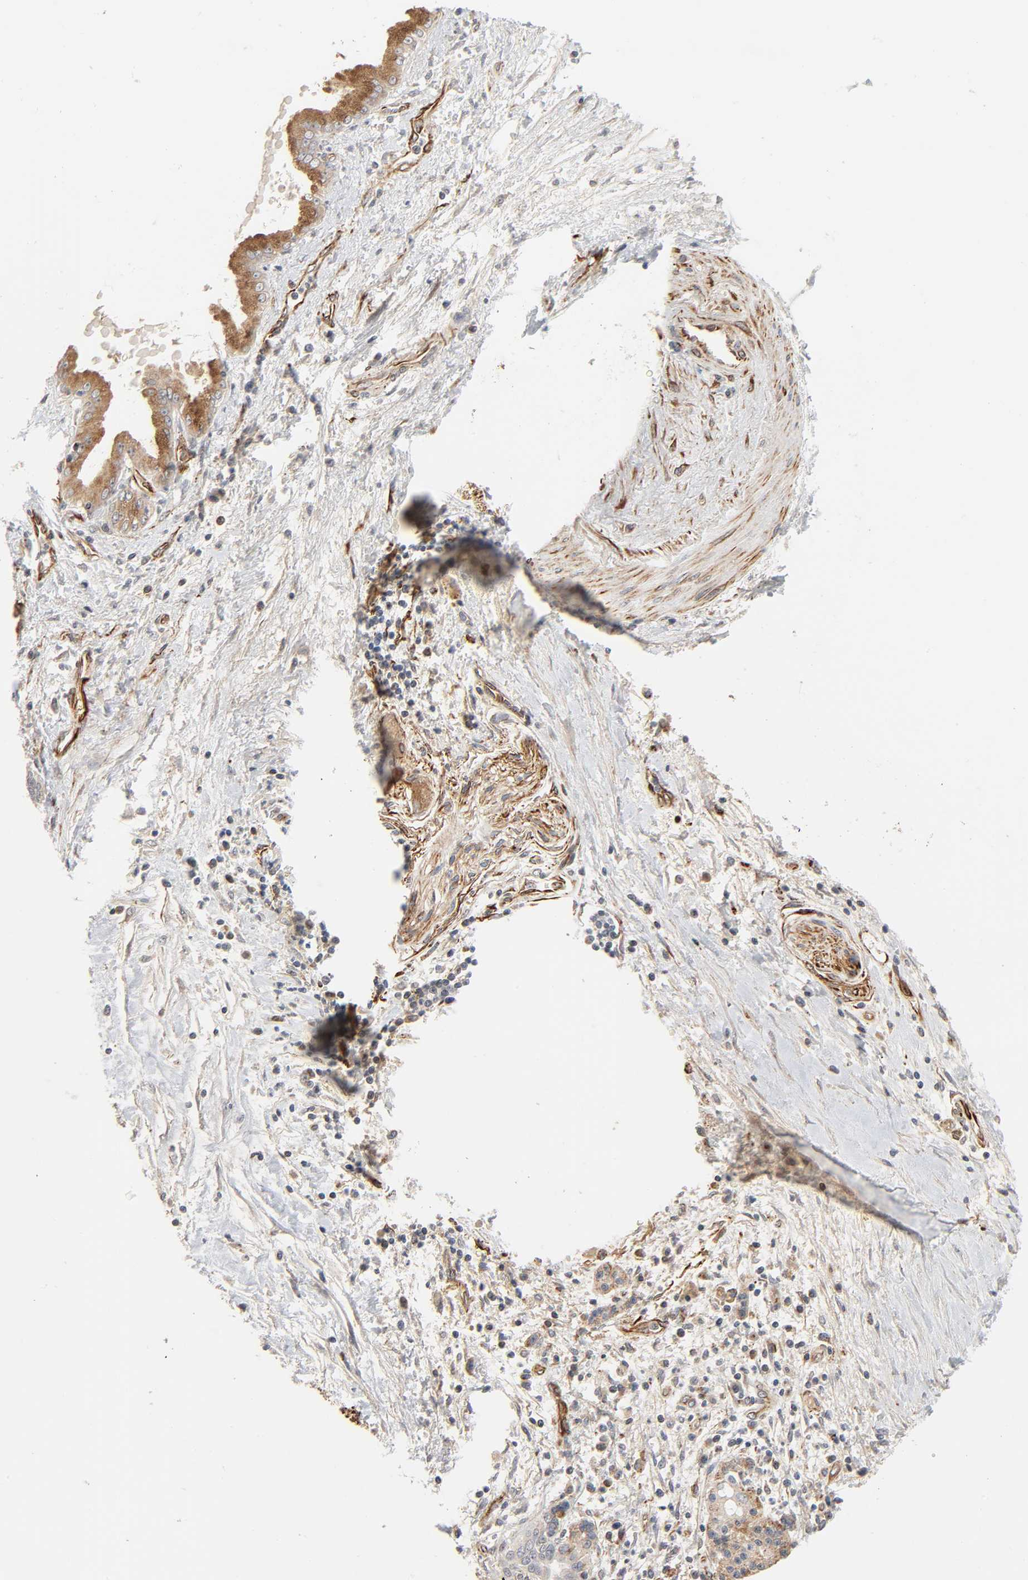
{"staining": {"intensity": "moderate", "quantity": ">75%", "location": "cytoplasmic/membranous"}, "tissue": "pancreatic cancer", "cell_type": "Tumor cells", "image_type": "cancer", "snomed": [{"axis": "morphology", "description": "Adenocarcinoma, NOS"}, {"axis": "topography", "description": "Pancreas"}], "caption": "Immunohistochemical staining of human adenocarcinoma (pancreatic) exhibits medium levels of moderate cytoplasmic/membranous positivity in approximately >75% of tumor cells. (Stains: DAB (3,3'-diaminobenzidine) in brown, nuclei in blue, Microscopy: brightfield microscopy at high magnification).", "gene": "REEP6", "patient": {"sex": "male", "age": 59}}